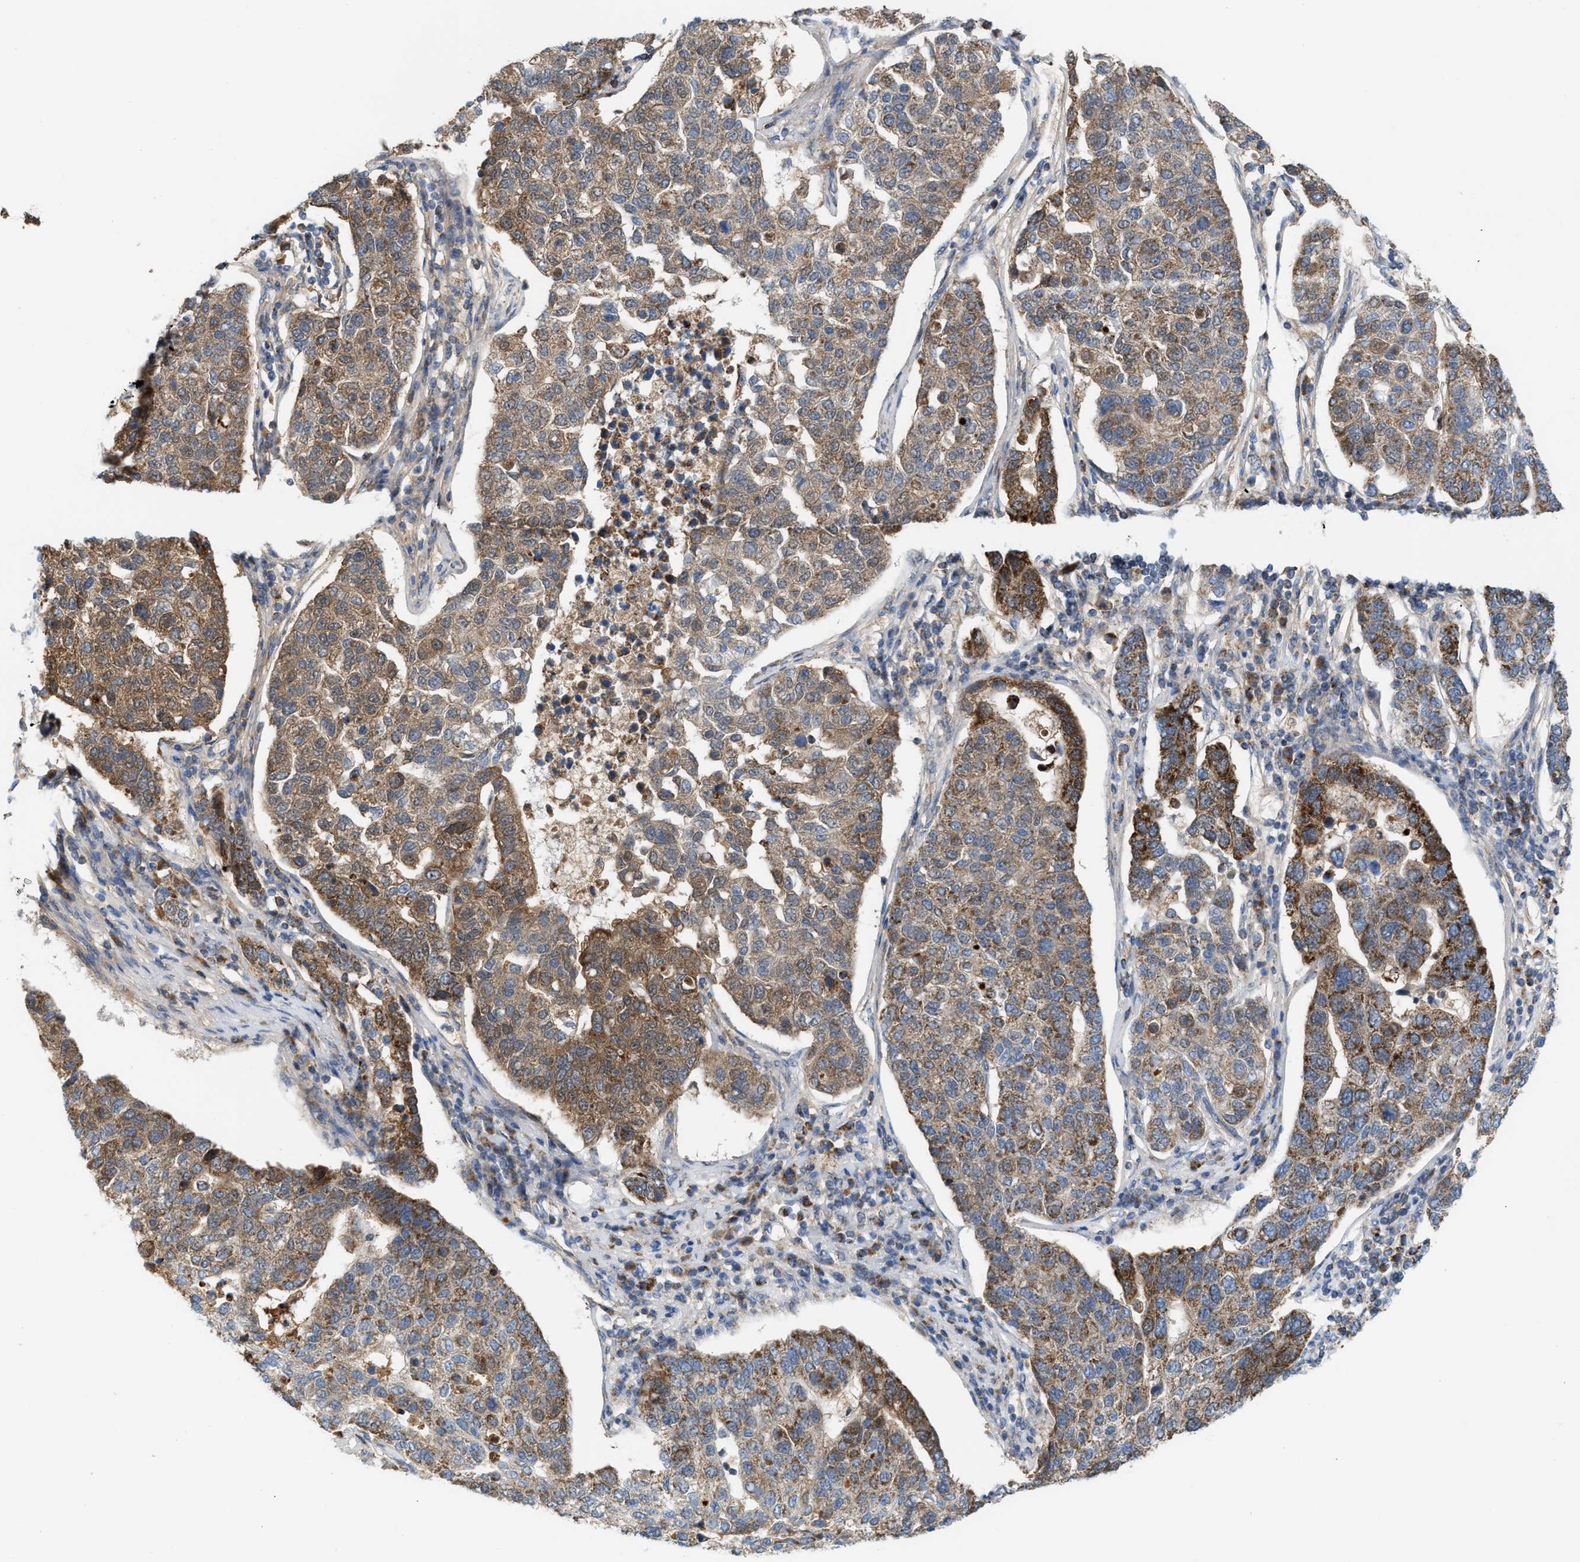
{"staining": {"intensity": "moderate", "quantity": ">75%", "location": "cytoplasmic/membranous"}, "tissue": "pancreatic cancer", "cell_type": "Tumor cells", "image_type": "cancer", "snomed": [{"axis": "morphology", "description": "Adenocarcinoma, NOS"}, {"axis": "topography", "description": "Pancreas"}], "caption": "A high-resolution histopathology image shows immunohistochemistry staining of adenocarcinoma (pancreatic), which reveals moderate cytoplasmic/membranous staining in approximately >75% of tumor cells.", "gene": "PMPCA", "patient": {"sex": "female", "age": 61}}